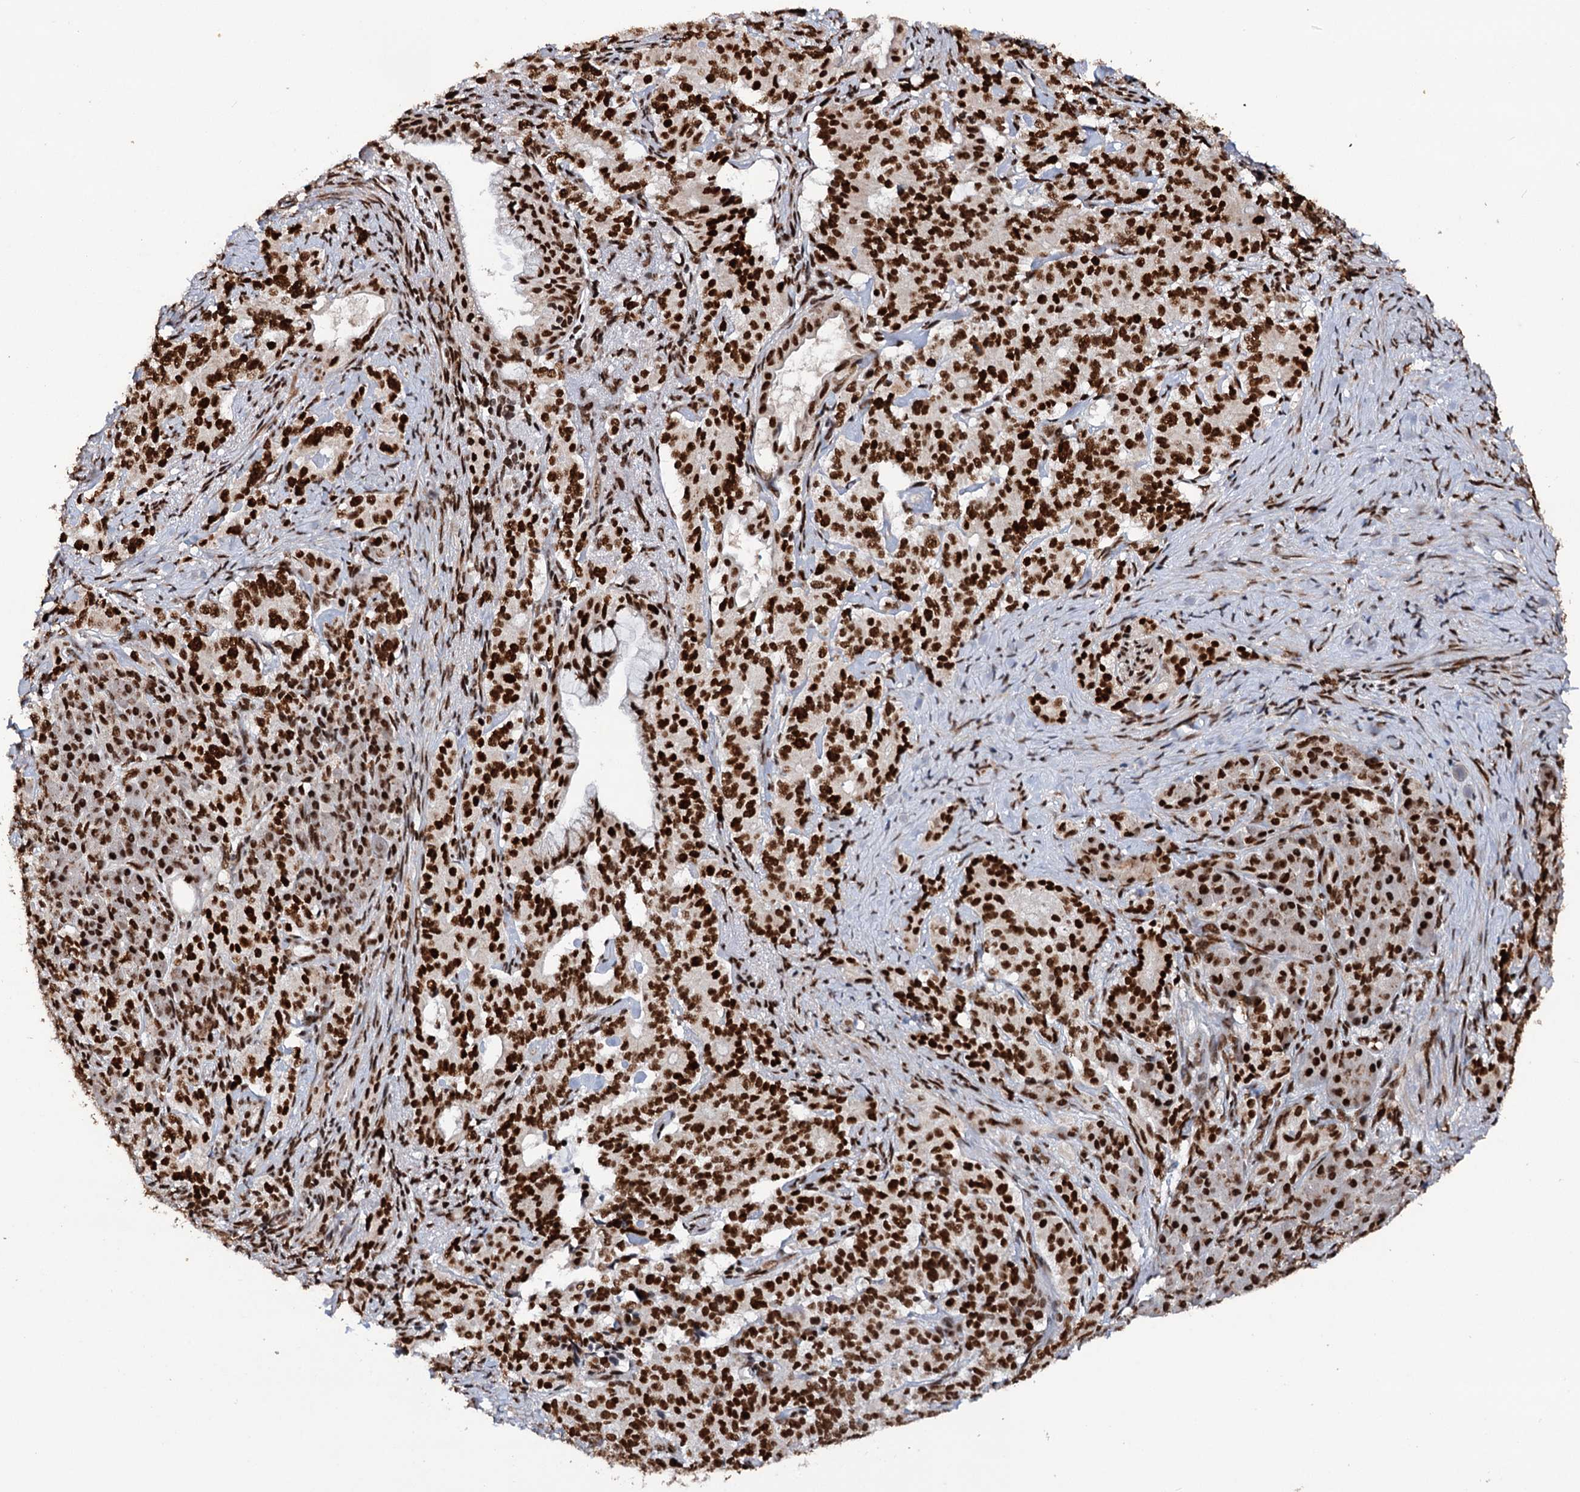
{"staining": {"intensity": "strong", "quantity": ">75%", "location": "nuclear"}, "tissue": "pancreatic cancer", "cell_type": "Tumor cells", "image_type": "cancer", "snomed": [{"axis": "morphology", "description": "Adenocarcinoma, NOS"}, {"axis": "topography", "description": "Pancreas"}], "caption": "About >75% of tumor cells in pancreatic cancer display strong nuclear protein expression as visualized by brown immunohistochemical staining.", "gene": "MATR3", "patient": {"sex": "female", "age": 74}}